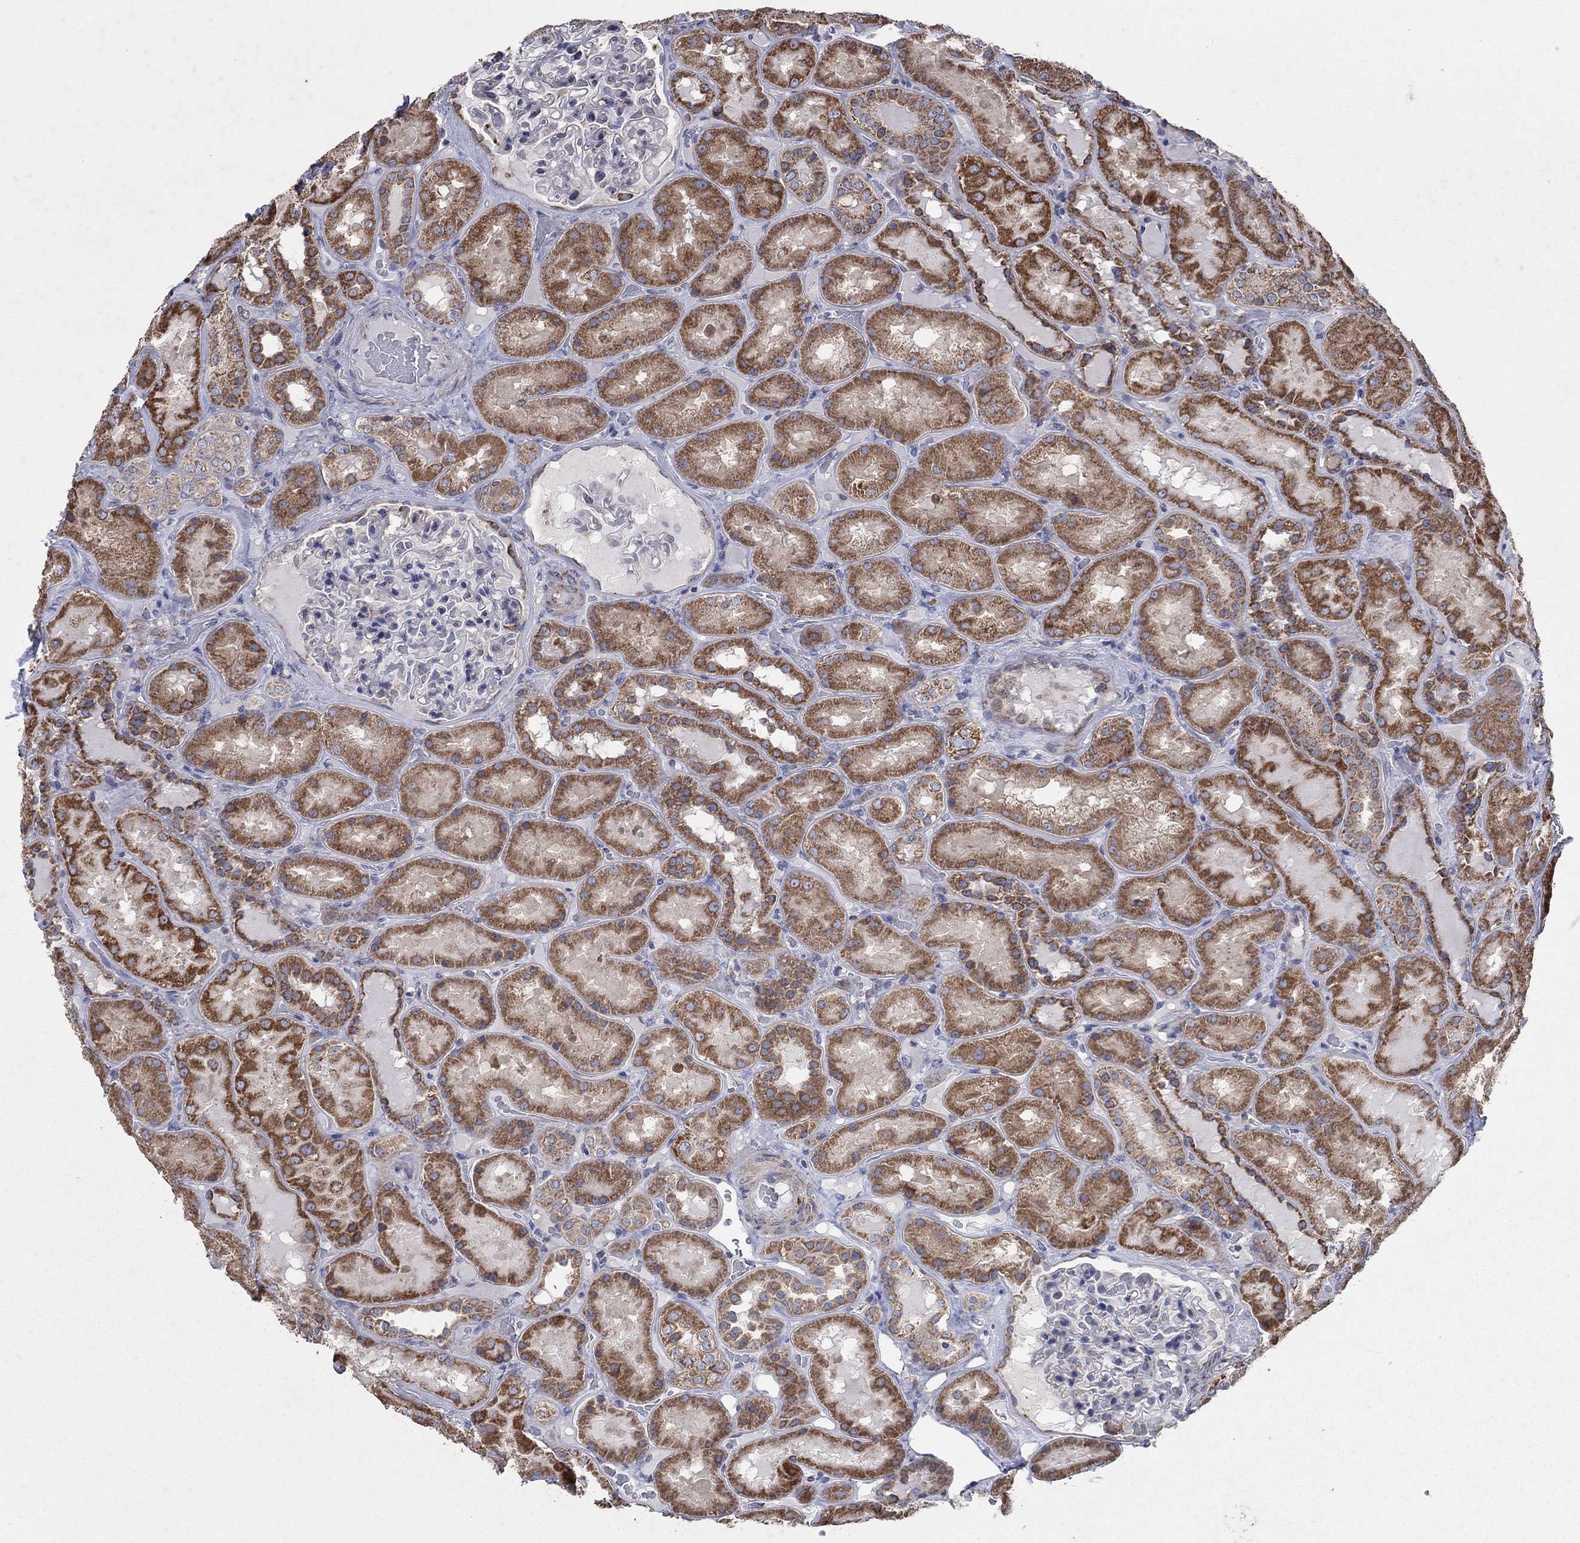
{"staining": {"intensity": "weak", "quantity": "<25%", "location": "cytoplasmic/membranous"}, "tissue": "kidney", "cell_type": "Cells in glomeruli", "image_type": "normal", "snomed": [{"axis": "morphology", "description": "Normal tissue, NOS"}, {"axis": "topography", "description": "Kidney"}], "caption": "High magnification brightfield microscopy of benign kidney stained with DAB (brown) and counterstained with hematoxylin (blue): cells in glomeruli show no significant expression.", "gene": "NCEH1", "patient": {"sex": "male", "age": 73}}